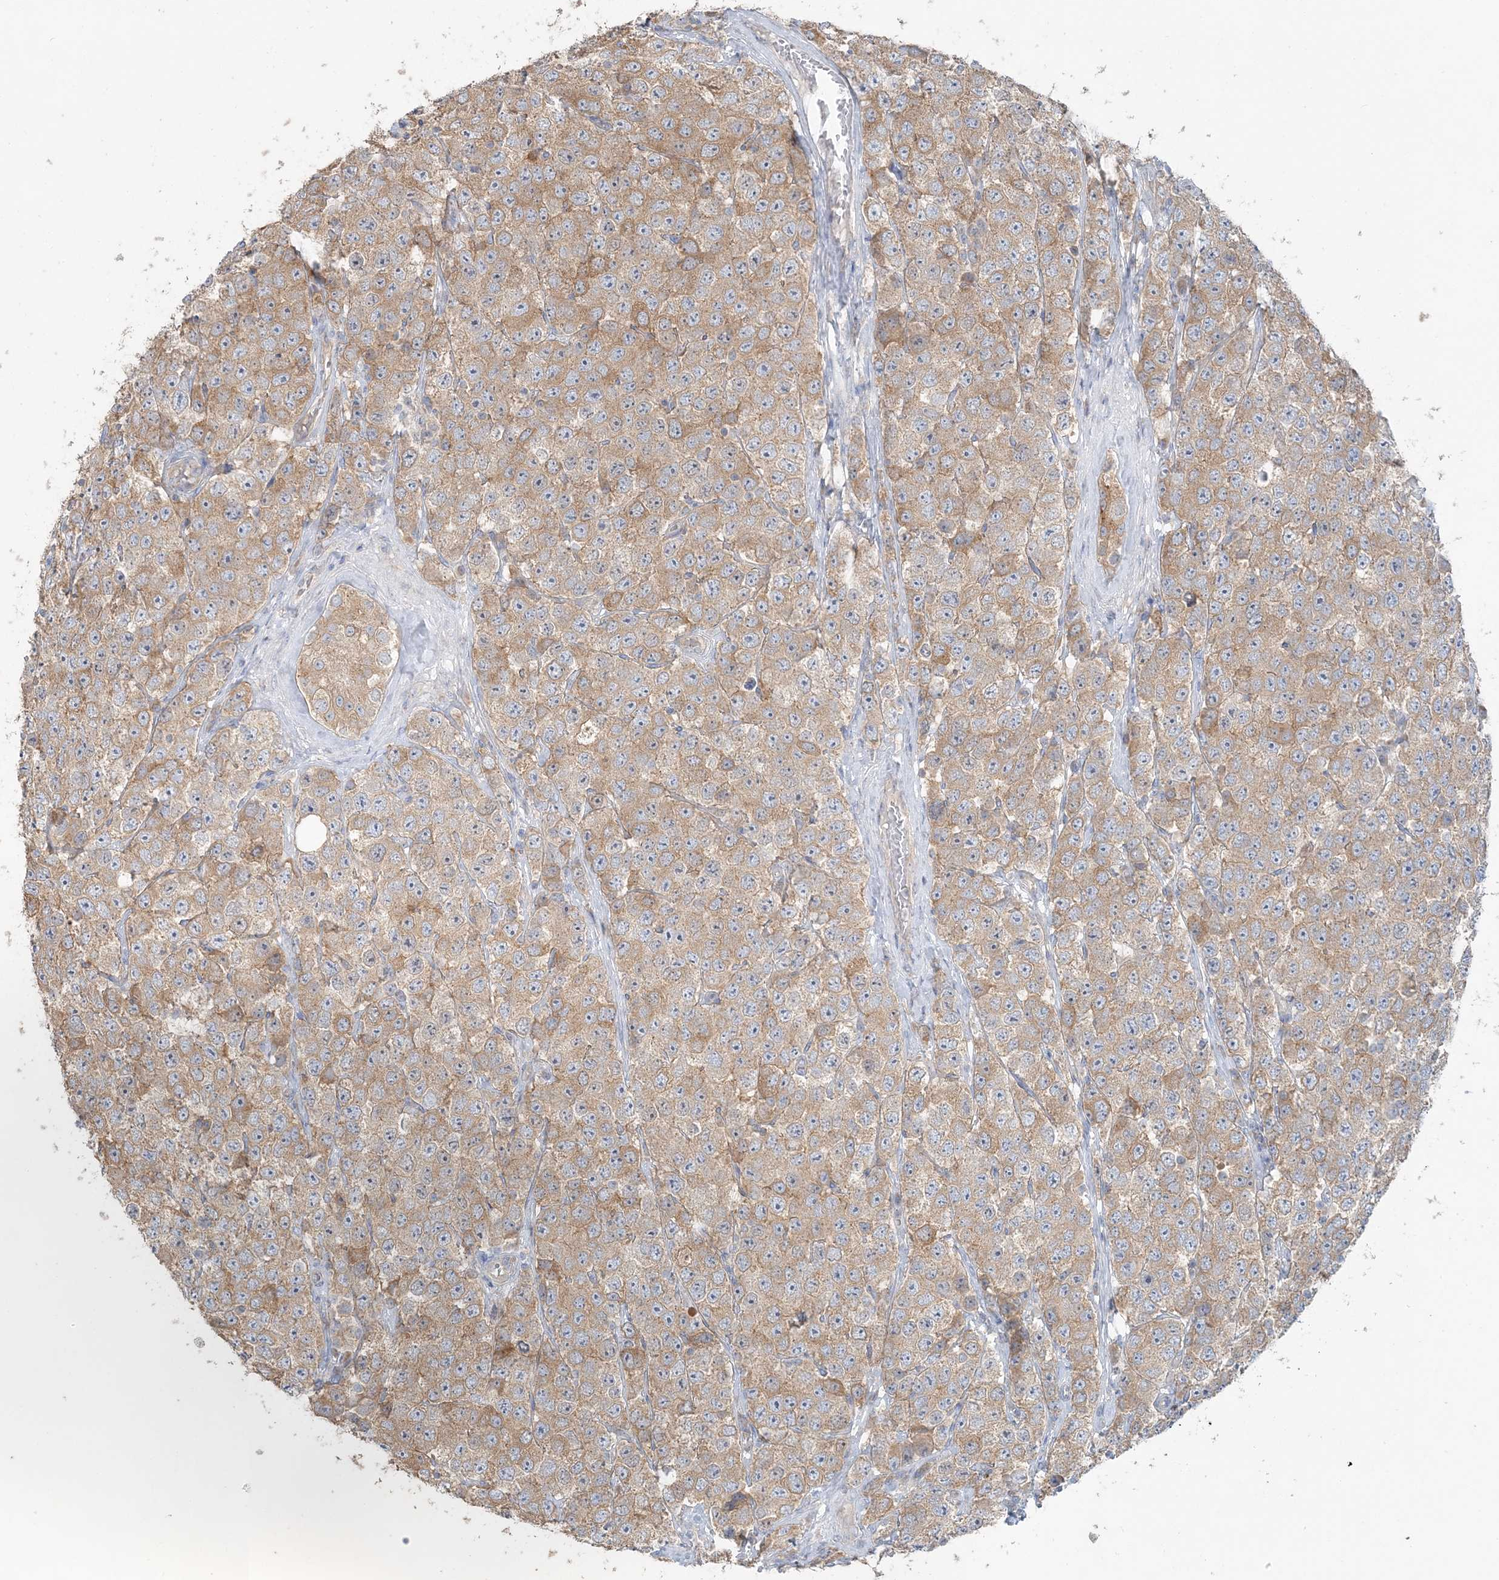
{"staining": {"intensity": "moderate", "quantity": ">75%", "location": "cytoplasmic/membranous"}, "tissue": "testis cancer", "cell_type": "Tumor cells", "image_type": "cancer", "snomed": [{"axis": "morphology", "description": "Seminoma, NOS"}, {"axis": "topography", "description": "Testis"}], "caption": "Moderate cytoplasmic/membranous expression for a protein is identified in approximately >75% of tumor cells of testis seminoma using immunohistochemistry.", "gene": "TBC1D5", "patient": {"sex": "male", "age": 28}}